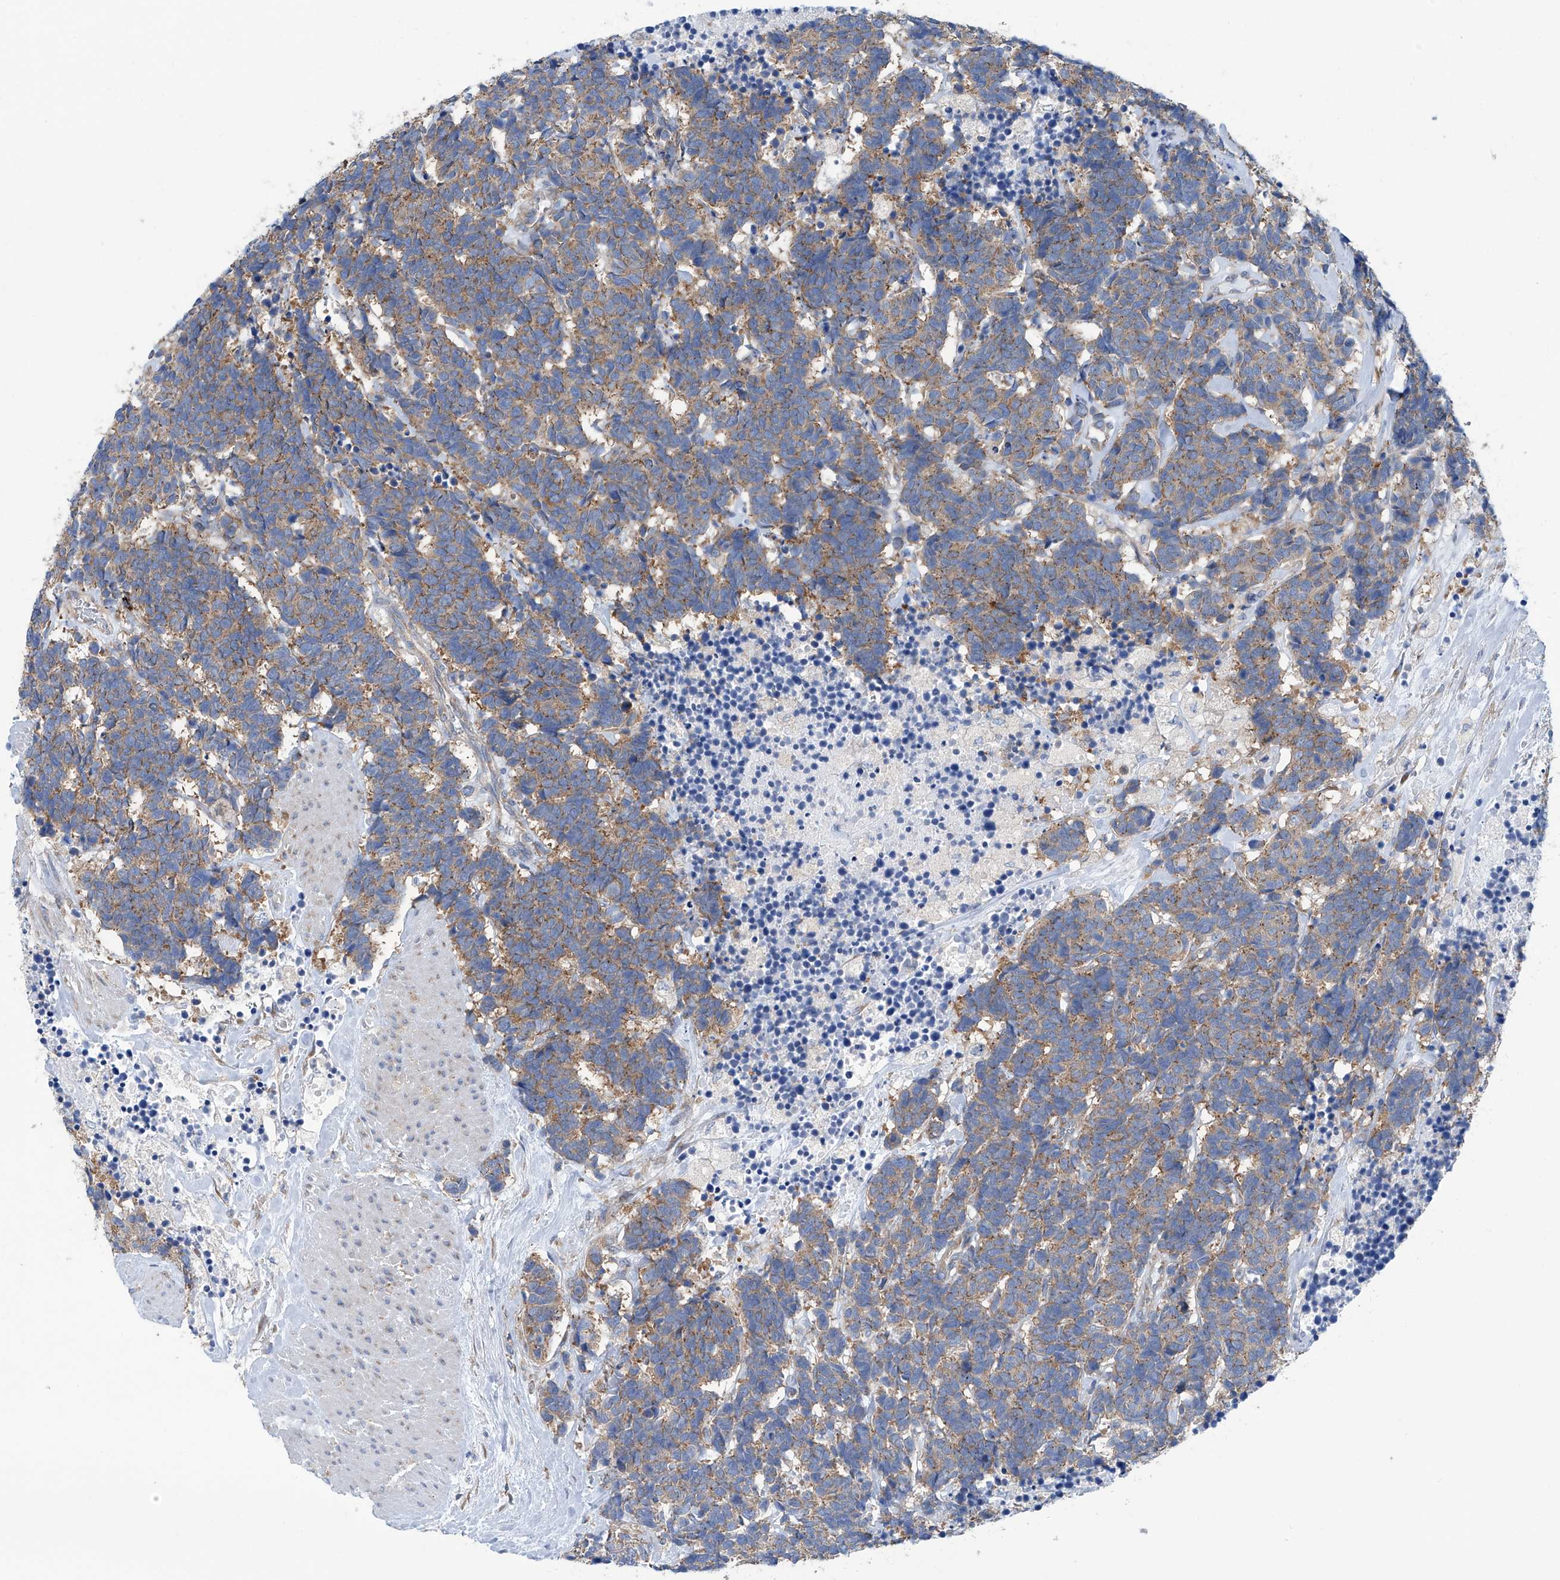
{"staining": {"intensity": "weak", "quantity": ">75%", "location": "cytoplasmic/membranous"}, "tissue": "carcinoid", "cell_type": "Tumor cells", "image_type": "cancer", "snomed": [{"axis": "morphology", "description": "Carcinoma, NOS"}, {"axis": "morphology", "description": "Carcinoid, malignant, NOS"}, {"axis": "topography", "description": "Urinary bladder"}], "caption": "This is an image of immunohistochemistry (IHC) staining of carcinoma, which shows weak staining in the cytoplasmic/membranous of tumor cells.", "gene": "SENP2", "patient": {"sex": "male", "age": 57}}